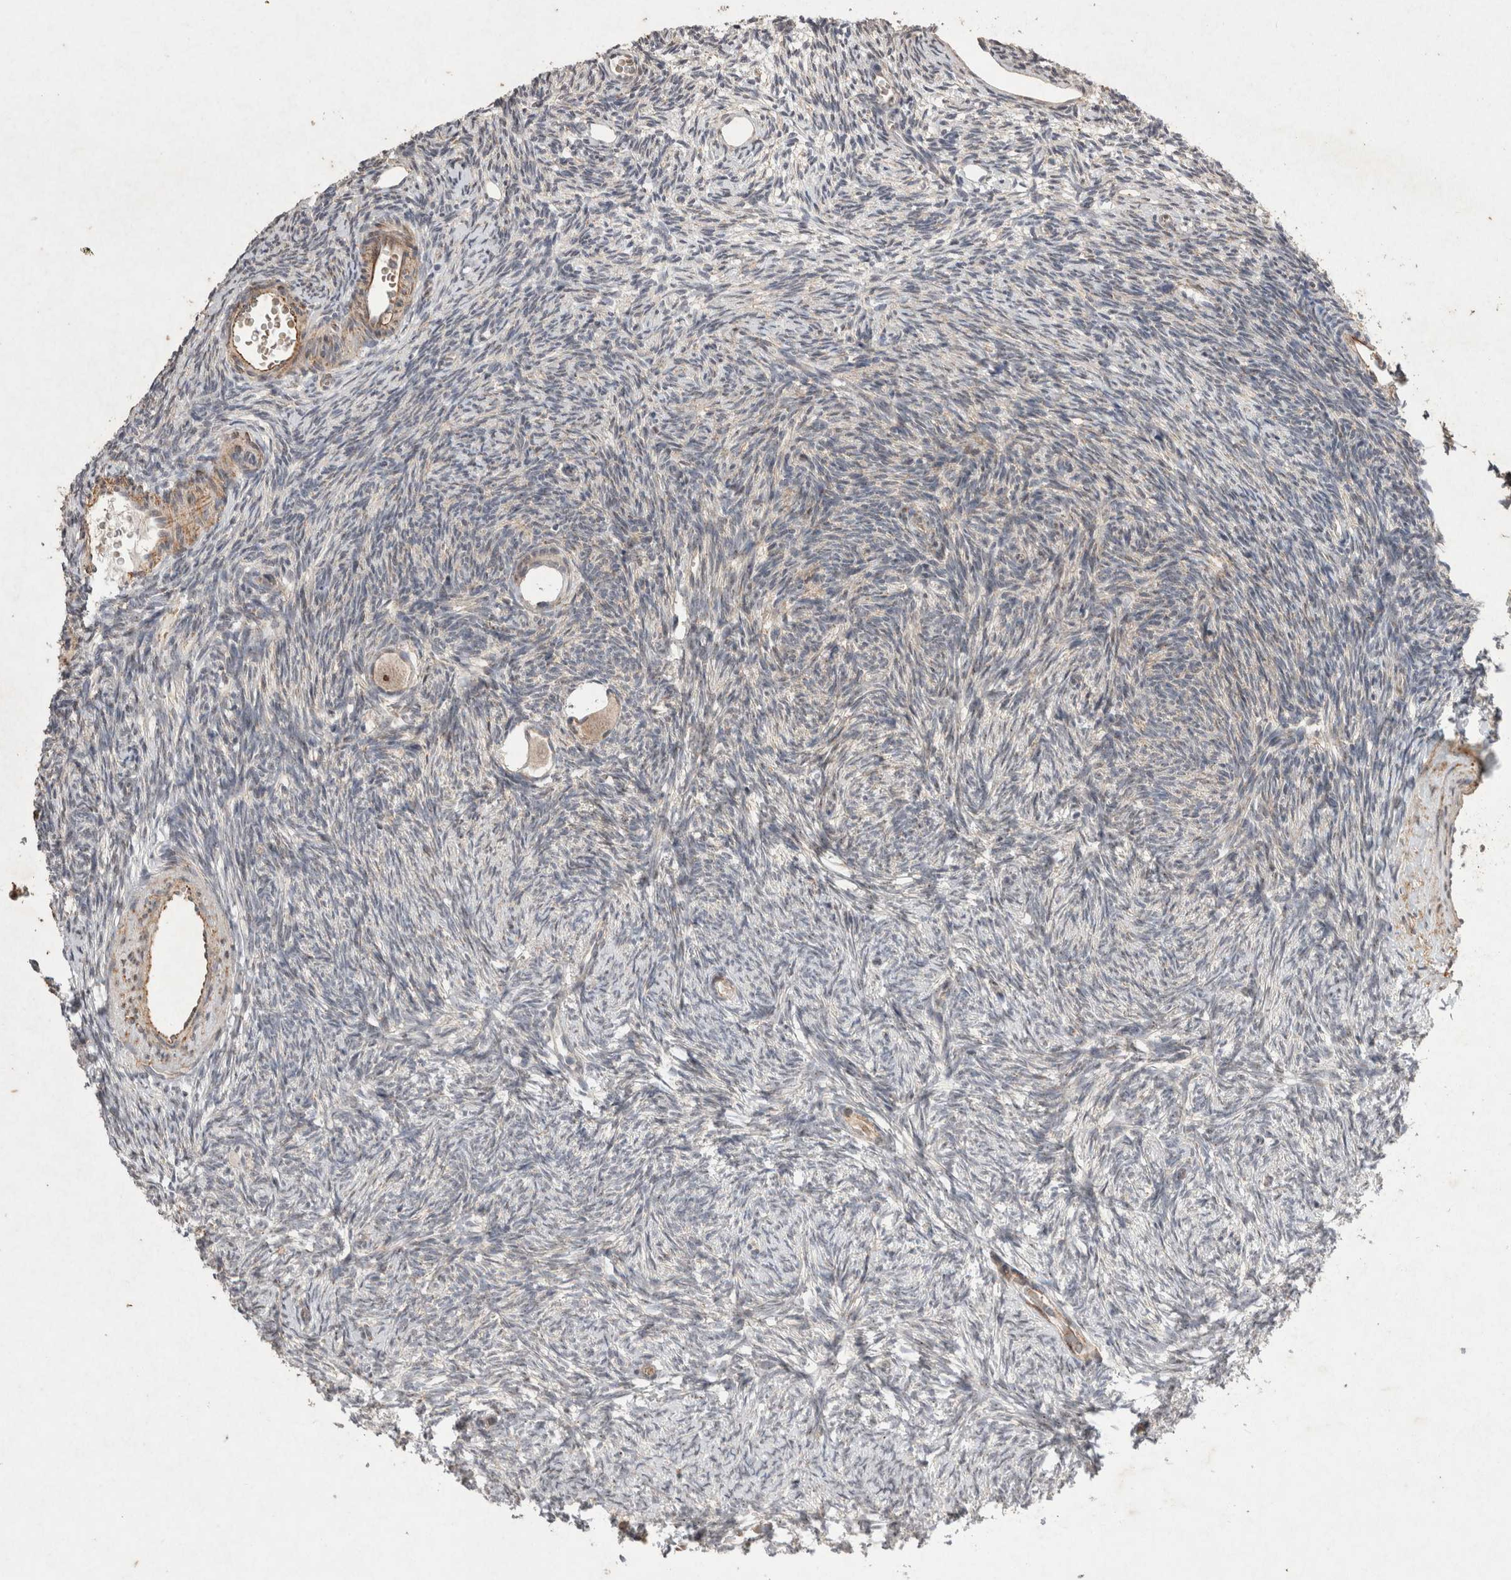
{"staining": {"intensity": "moderate", "quantity": ">75%", "location": "cytoplasmic/membranous,nuclear"}, "tissue": "ovary", "cell_type": "Follicle cells", "image_type": "normal", "snomed": [{"axis": "morphology", "description": "Normal tissue, NOS"}, {"axis": "topography", "description": "Ovary"}], "caption": "Immunohistochemistry (IHC) (DAB (3,3'-diaminobenzidine)) staining of benign ovary exhibits moderate cytoplasmic/membranous,nuclear protein expression in approximately >75% of follicle cells. Immunohistochemistry stains the protein of interest in brown and the nuclei are stained blue.", "gene": "STK11", "patient": {"sex": "female", "age": 34}}